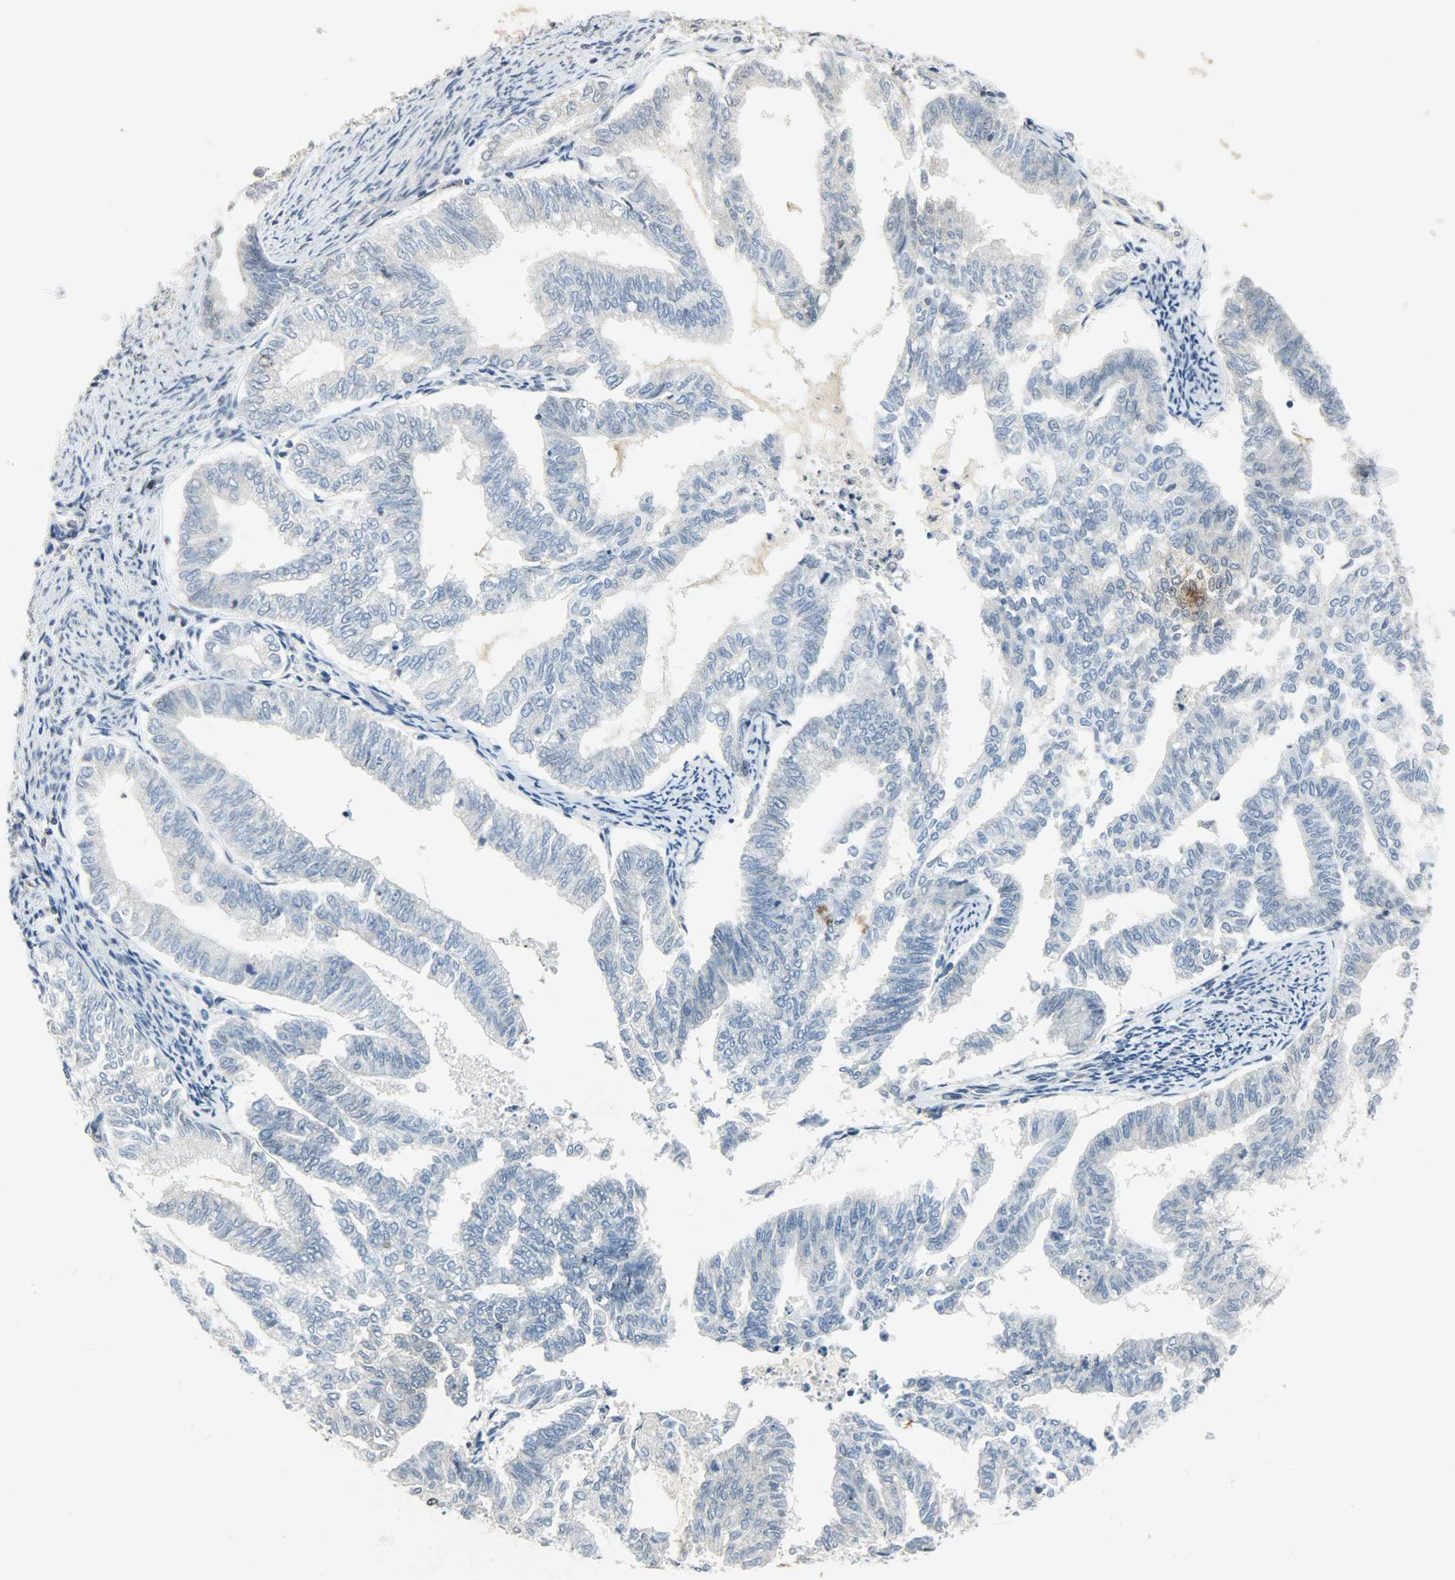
{"staining": {"intensity": "moderate", "quantity": "<25%", "location": "nuclear"}, "tissue": "endometrial cancer", "cell_type": "Tumor cells", "image_type": "cancer", "snomed": [{"axis": "morphology", "description": "Adenocarcinoma, NOS"}, {"axis": "topography", "description": "Endometrium"}], "caption": "Protein analysis of endometrial adenocarcinoma tissue displays moderate nuclear staining in about <25% of tumor cells.", "gene": "AURKB", "patient": {"sex": "female", "age": 79}}